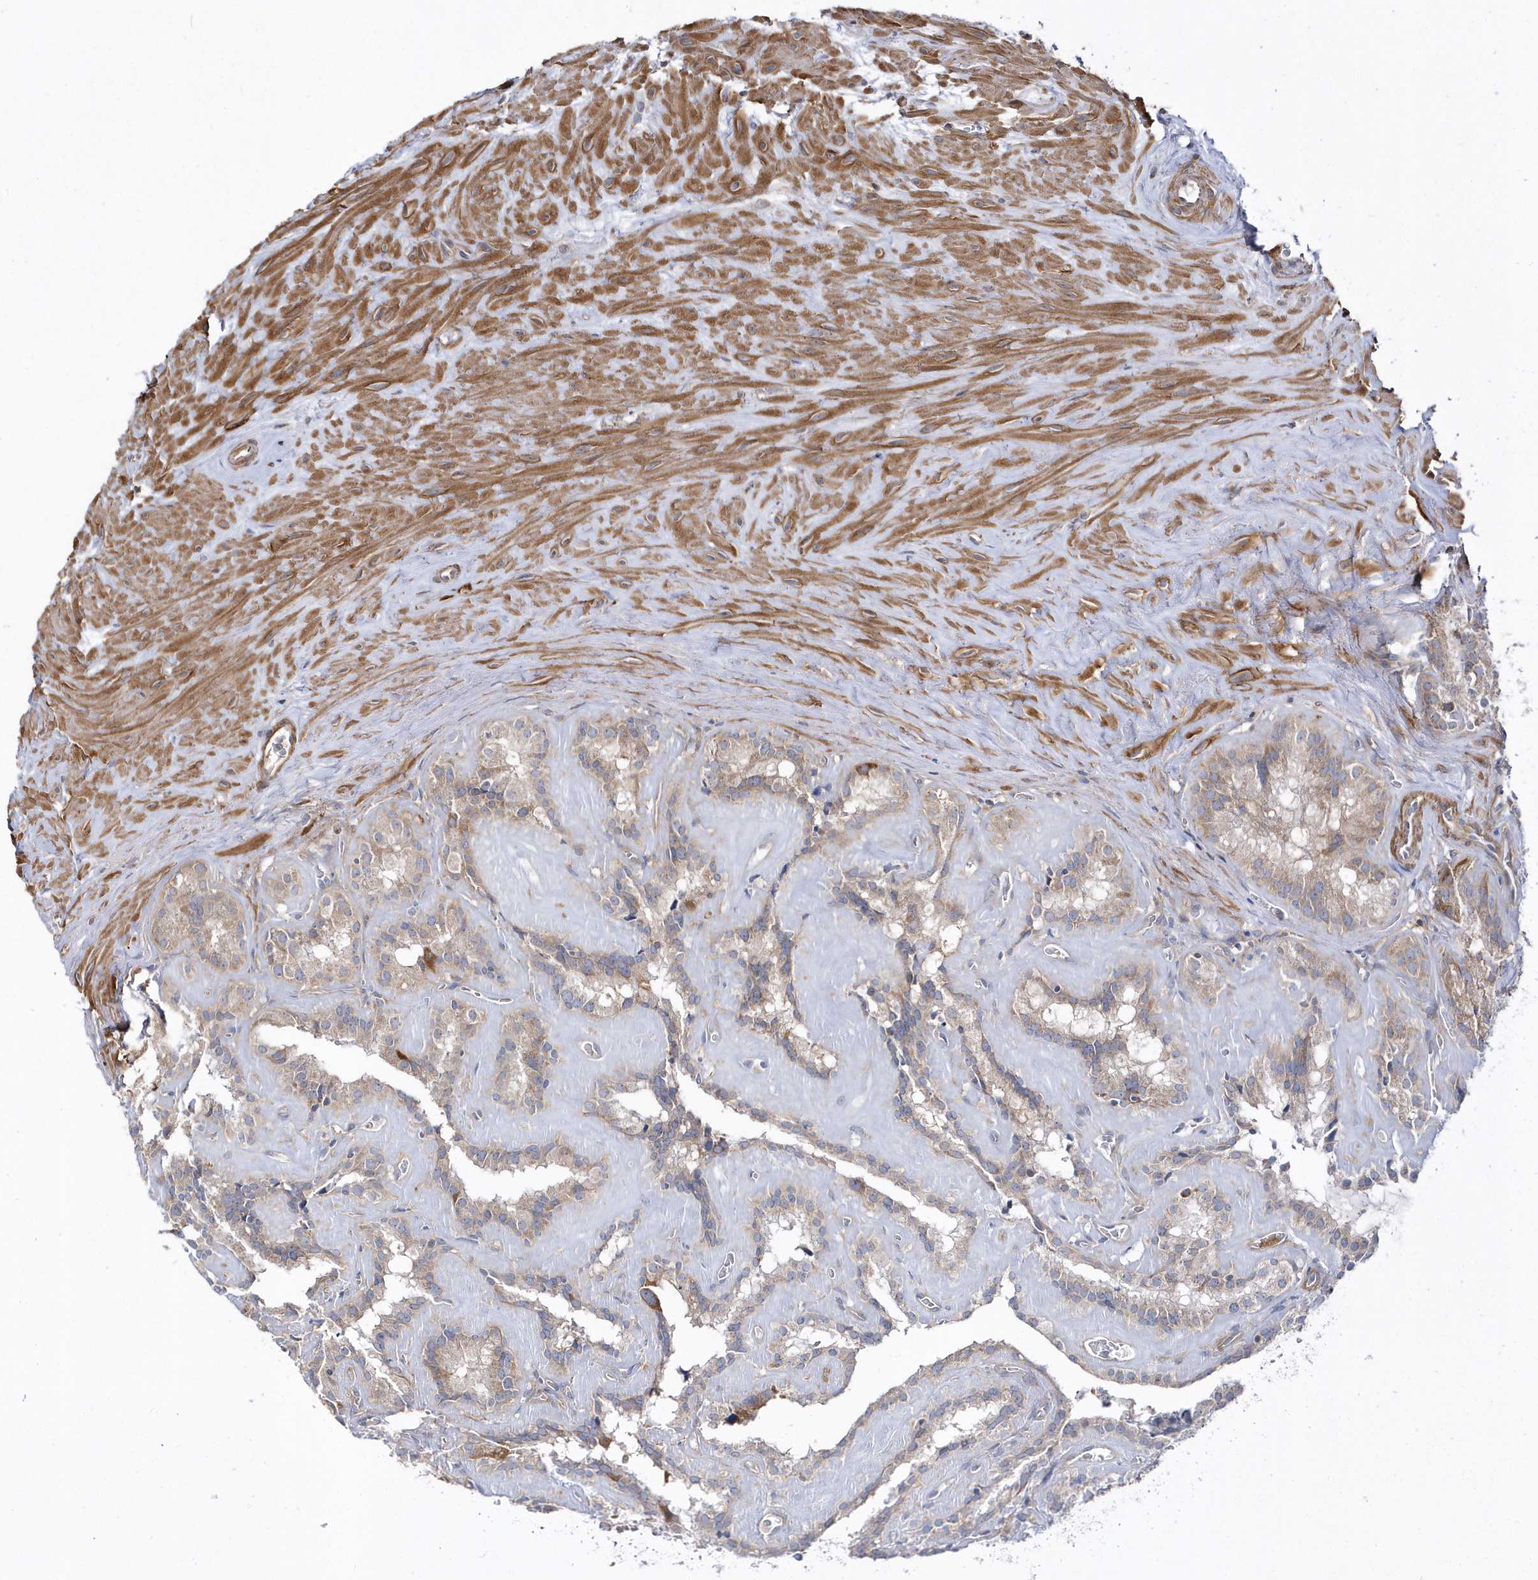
{"staining": {"intensity": "moderate", "quantity": "25%-75%", "location": "cytoplasmic/membranous"}, "tissue": "seminal vesicle", "cell_type": "Glandular cells", "image_type": "normal", "snomed": [{"axis": "morphology", "description": "Normal tissue, NOS"}, {"axis": "topography", "description": "Prostate"}, {"axis": "topography", "description": "Seminal veicle"}], "caption": "Brown immunohistochemical staining in normal human seminal vesicle shows moderate cytoplasmic/membranous staining in about 25%-75% of glandular cells. (DAB = brown stain, brightfield microscopy at high magnification).", "gene": "LEXM", "patient": {"sex": "male", "age": 59}}